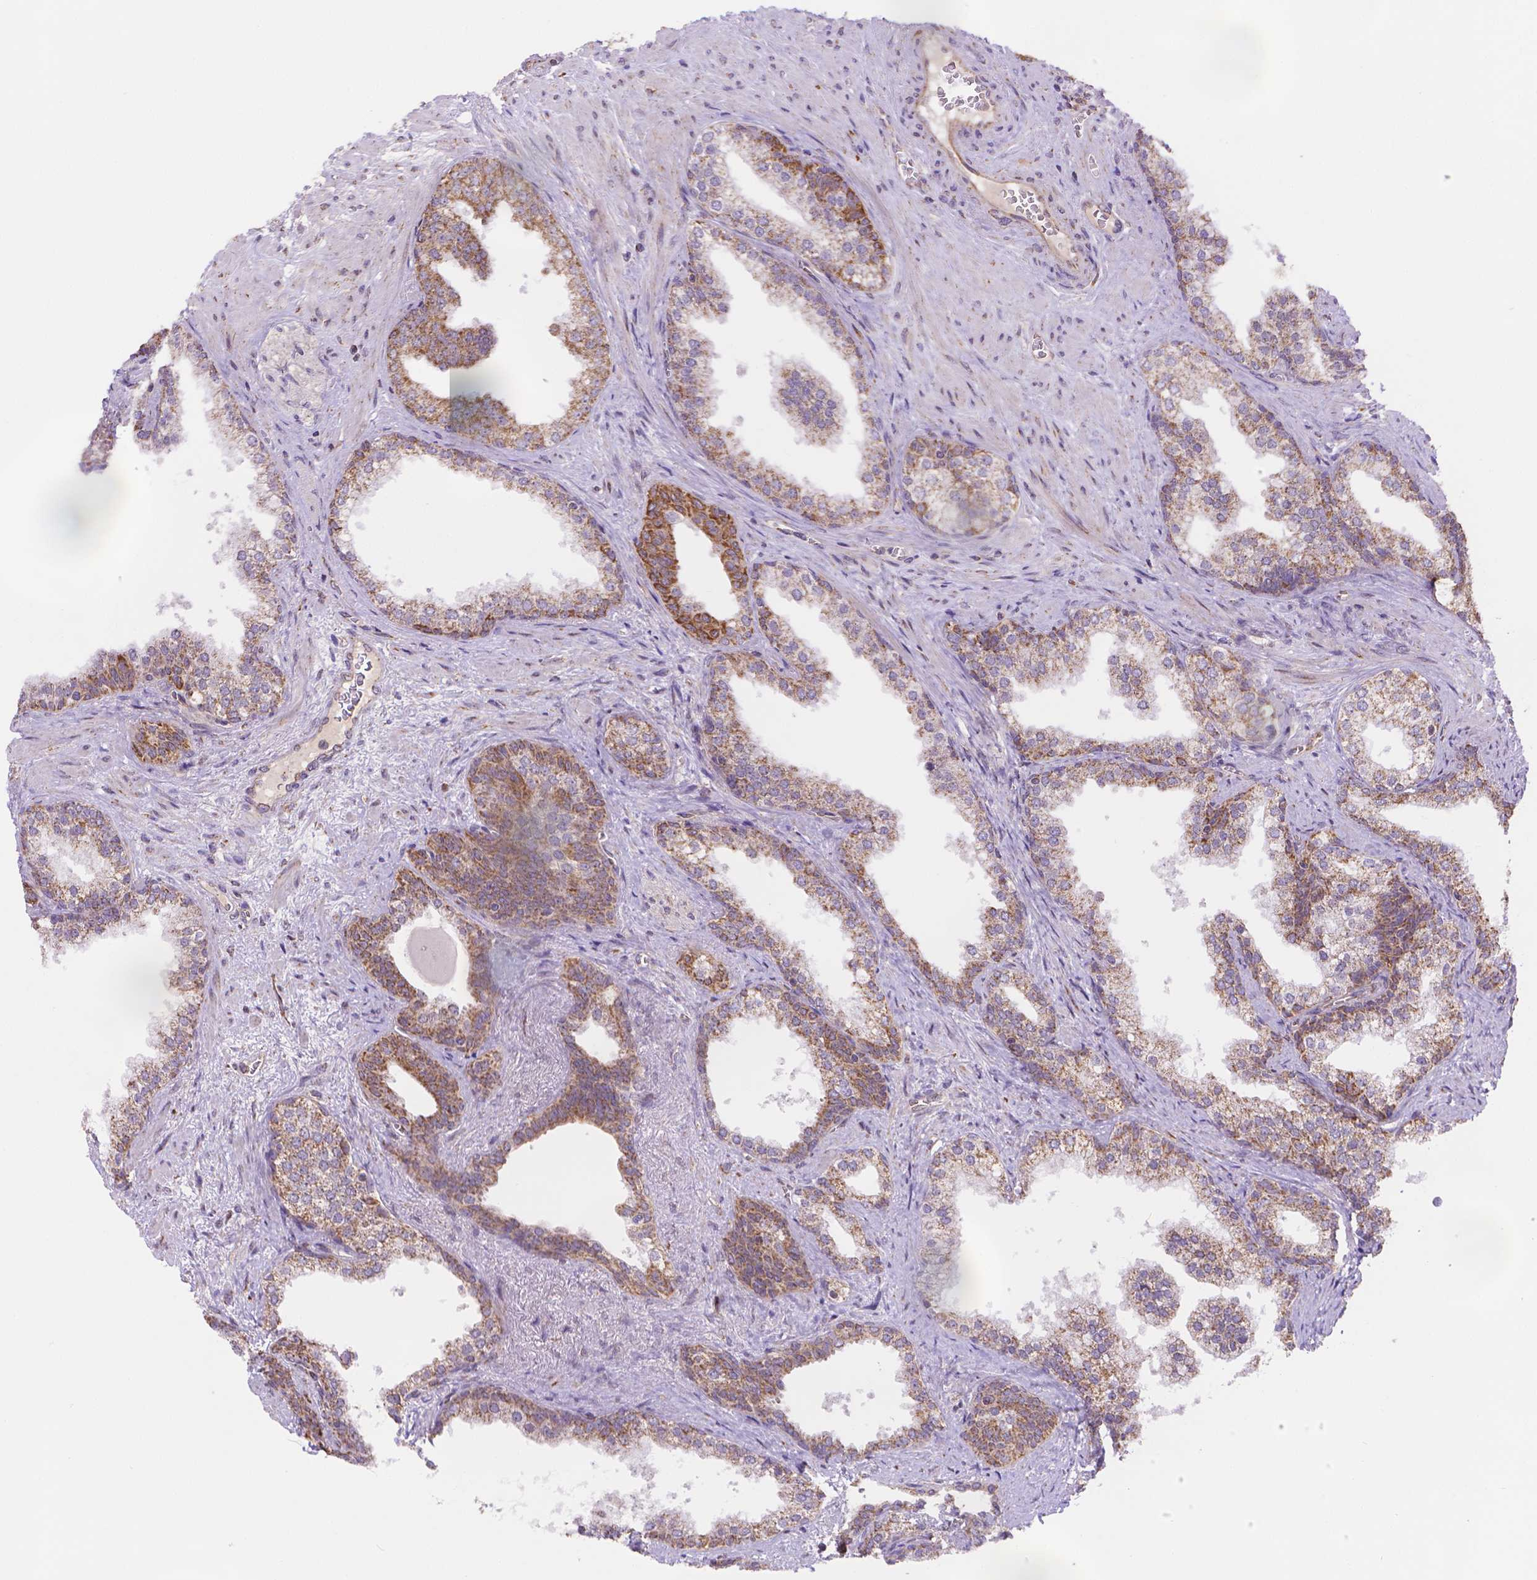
{"staining": {"intensity": "moderate", "quantity": ">75%", "location": "cytoplasmic/membranous"}, "tissue": "prostate", "cell_type": "Glandular cells", "image_type": "normal", "snomed": [{"axis": "morphology", "description": "Normal tissue, NOS"}, {"axis": "topography", "description": "Prostate"}], "caption": "Approximately >75% of glandular cells in unremarkable prostate show moderate cytoplasmic/membranous protein staining as visualized by brown immunohistochemical staining.", "gene": "CYYR1", "patient": {"sex": "male", "age": 79}}